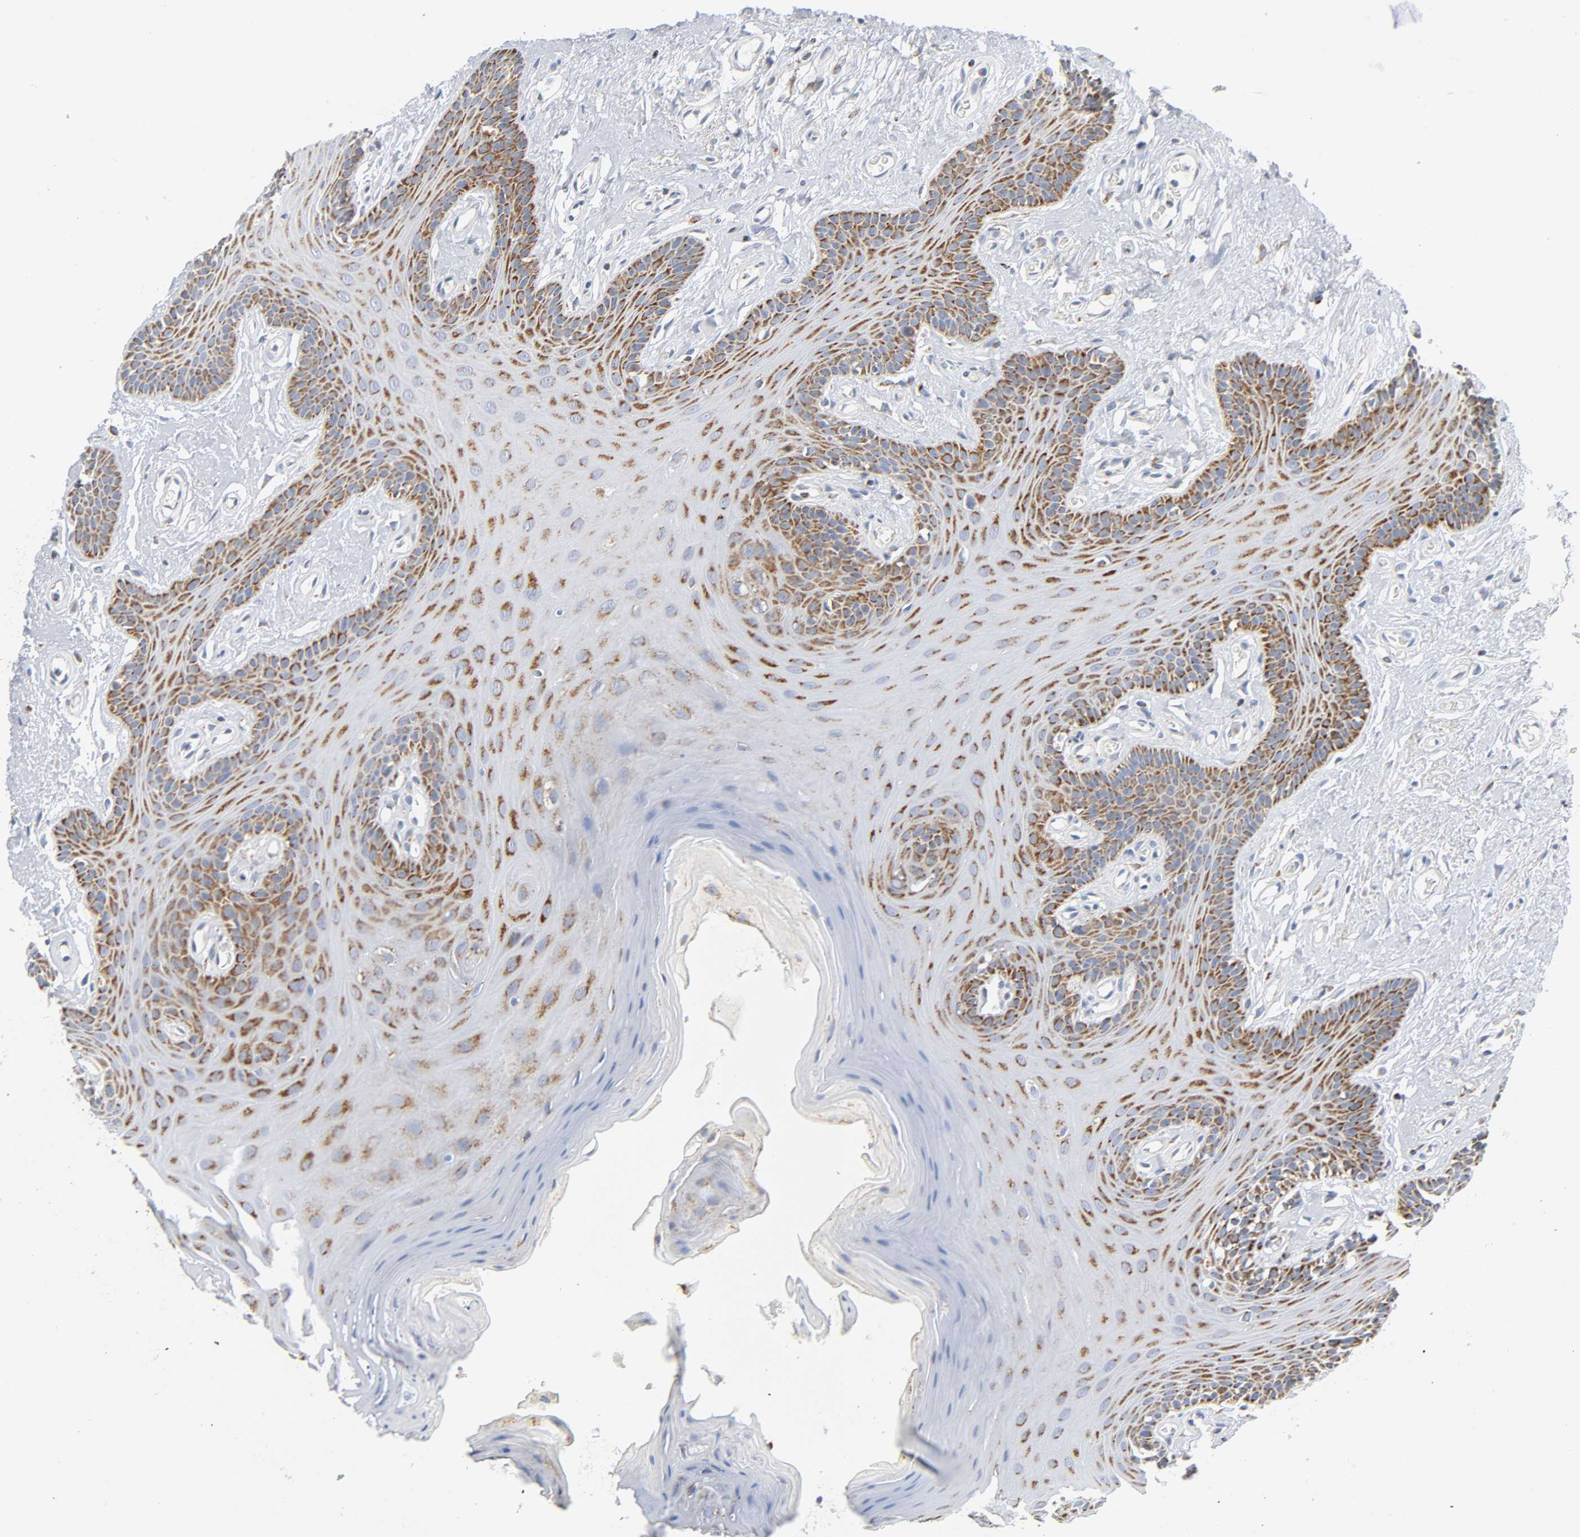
{"staining": {"intensity": "strong", "quantity": "25%-75%", "location": "cytoplasmic/membranous"}, "tissue": "oral mucosa", "cell_type": "Squamous epithelial cells", "image_type": "normal", "snomed": [{"axis": "morphology", "description": "Normal tissue, NOS"}, {"axis": "morphology", "description": "Squamous cell carcinoma, NOS"}, {"axis": "topography", "description": "Skeletal muscle"}, {"axis": "topography", "description": "Oral tissue"}, {"axis": "topography", "description": "Head-Neck"}], "caption": "Immunohistochemical staining of unremarkable oral mucosa displays high levels of strong cytoplasmic/membranous positivity in about 25%-75% of squamous epithelial cells.", "gene": "BAK1", "patient": {"sex": "male", "age": 71}}